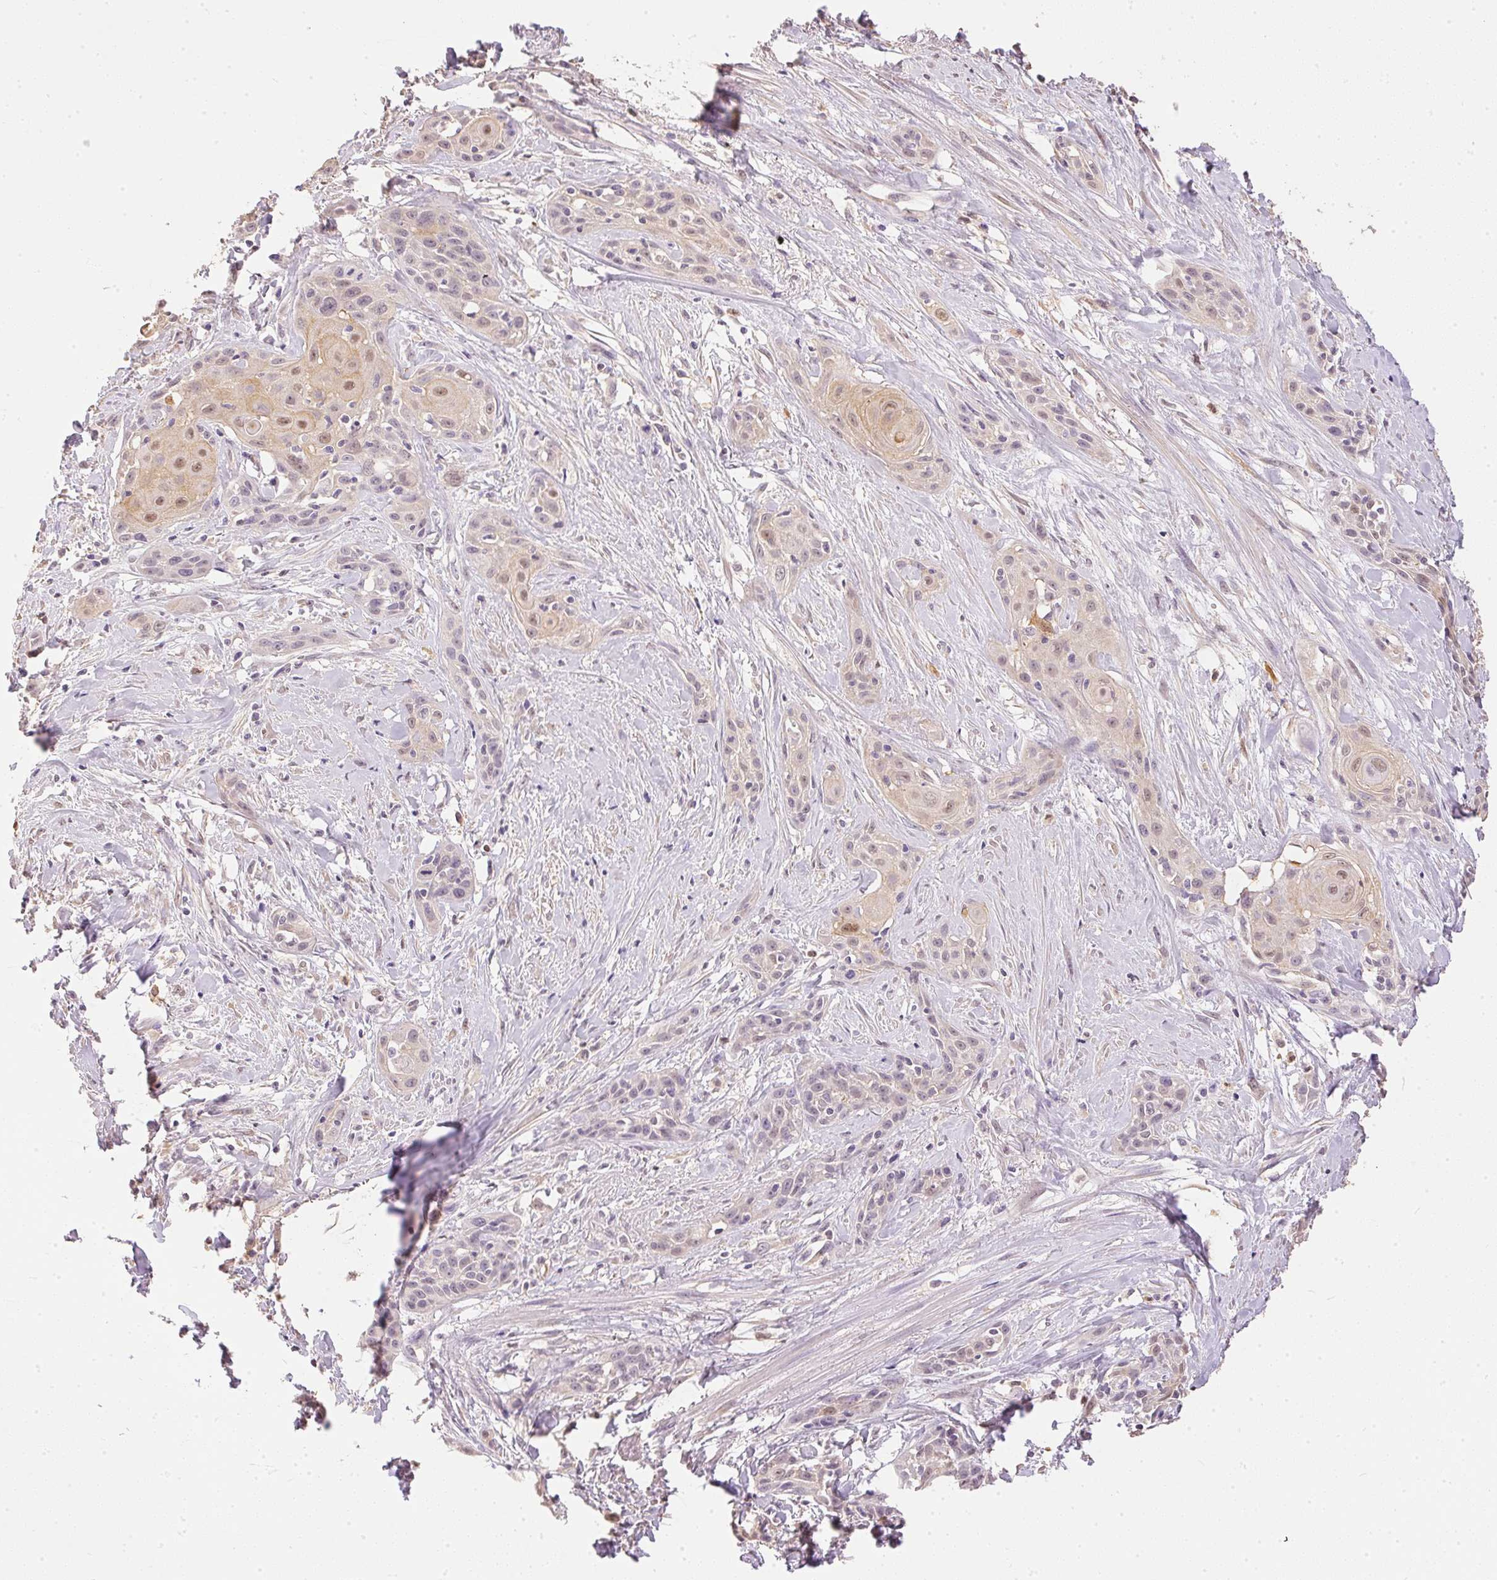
{"staining": {"intensity": "weak", "quantity": "25%-75%", "location": "nuclear"}, "tissue": "skin cancer", "cell_type": "Tumor cells", "image_type": "cancer", "snomed": [{"axis": "morphology", "description": "Squamous cell carcinoma, NOS"}, {"axis": "topography", "description": "Skin"}, {"axis": "topography", "description": "Anal"}], "caption": "Human skin cancer stained with a brown dye demonstrates weak nuclear positive positivity in about 25%-75% of tumor cells.", "gene": "S100A3", "patient": {"sex": "male", "age": 64}}